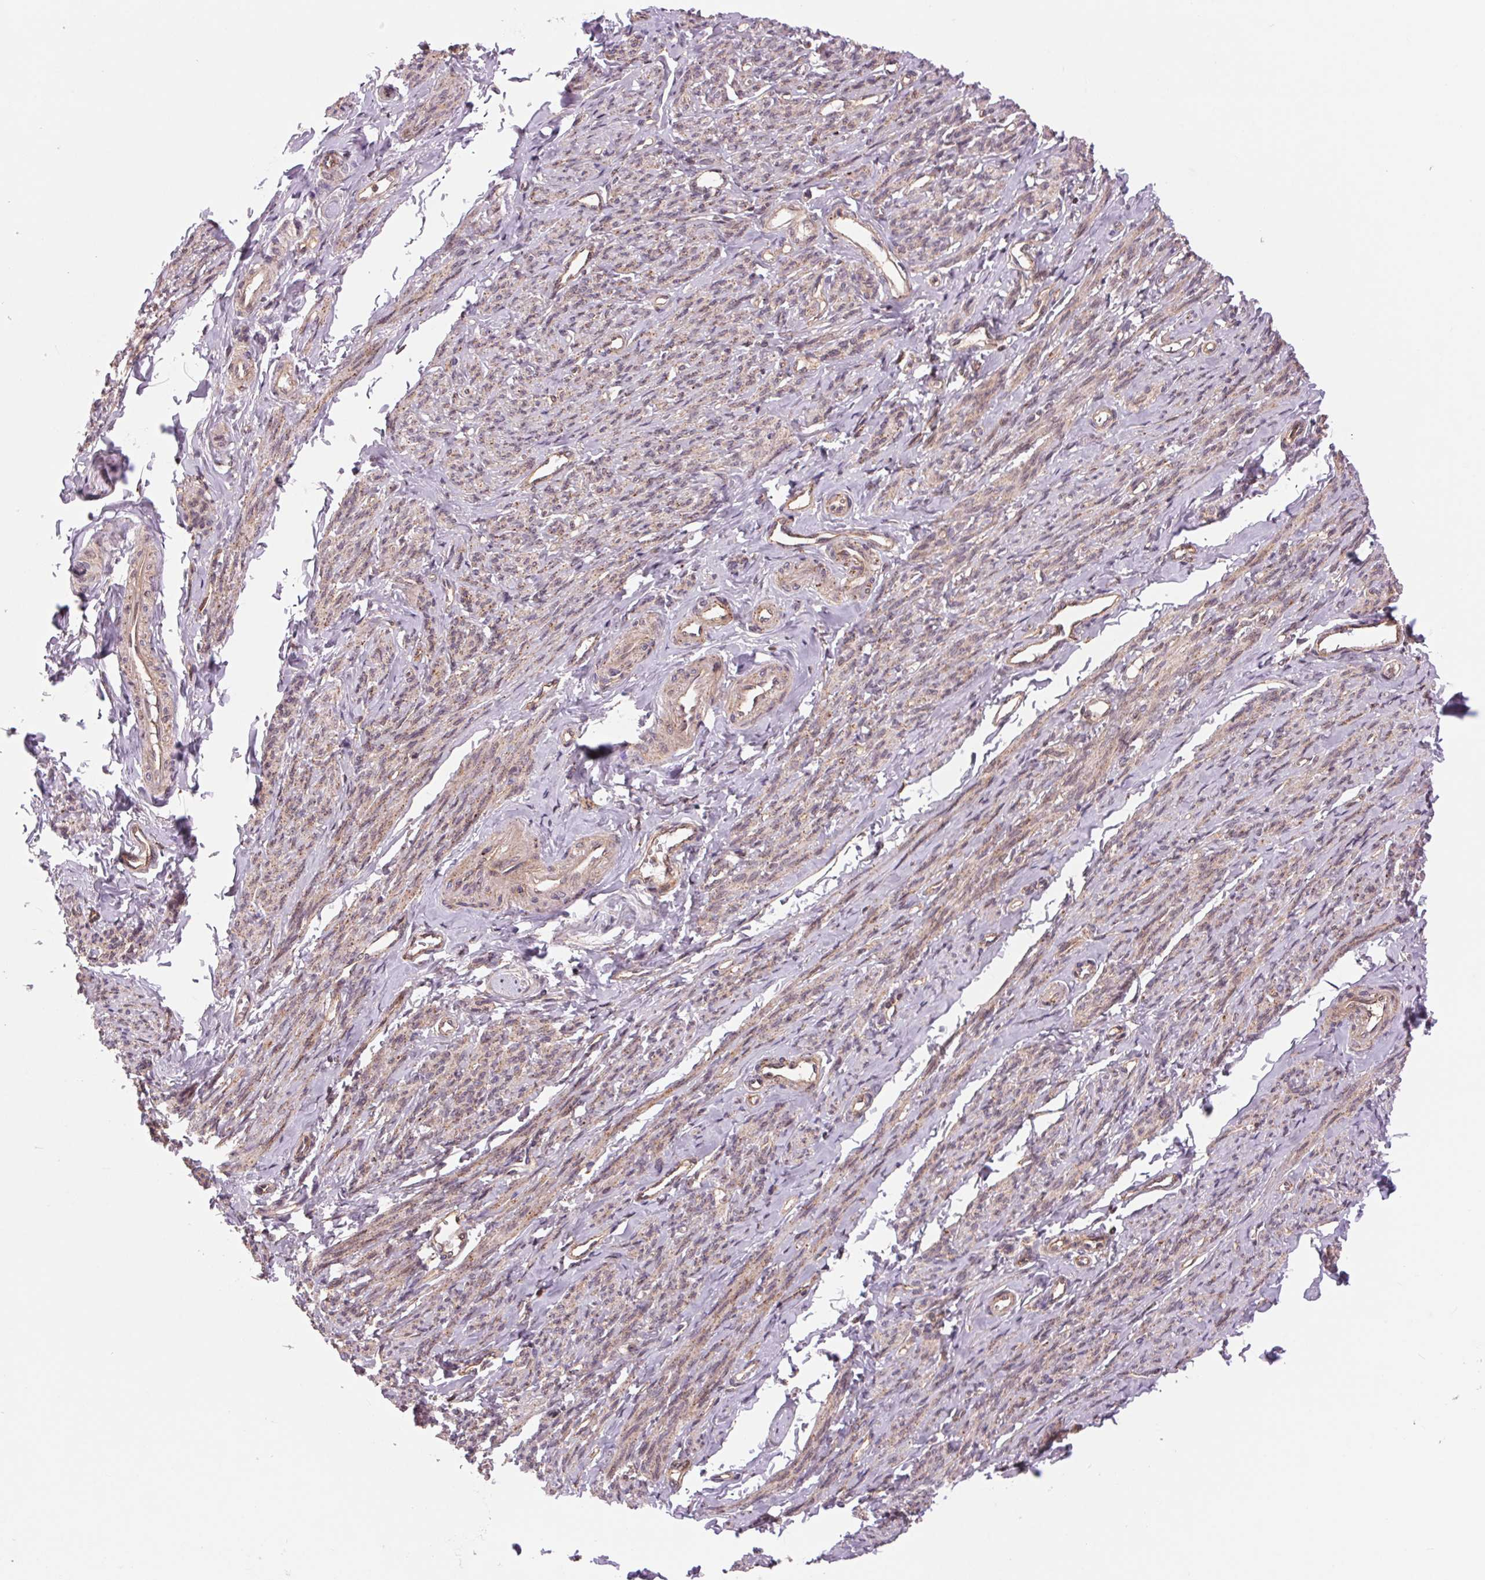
{"staining": {"intensity": "weak", "quantity": "25%-75%", "location": "cytoplasmic/membranous"}, "tissue": "smooth muscle", "cell_type": "Smooth muscle cells", "image_type": "normal", "snomed": [{"axis": "morphology", "description": "Normal tissue, NOS"}, {"axis": "topography", "description": "Smooth muscle"}], "caption": "An image of human smooth muscle stained for a protein reveals weak cytoplasmic/membranous brown staining in smooth muscle cells.", "gene": "CHMP4B", "patient": {"sex": "female", "age": 65}}